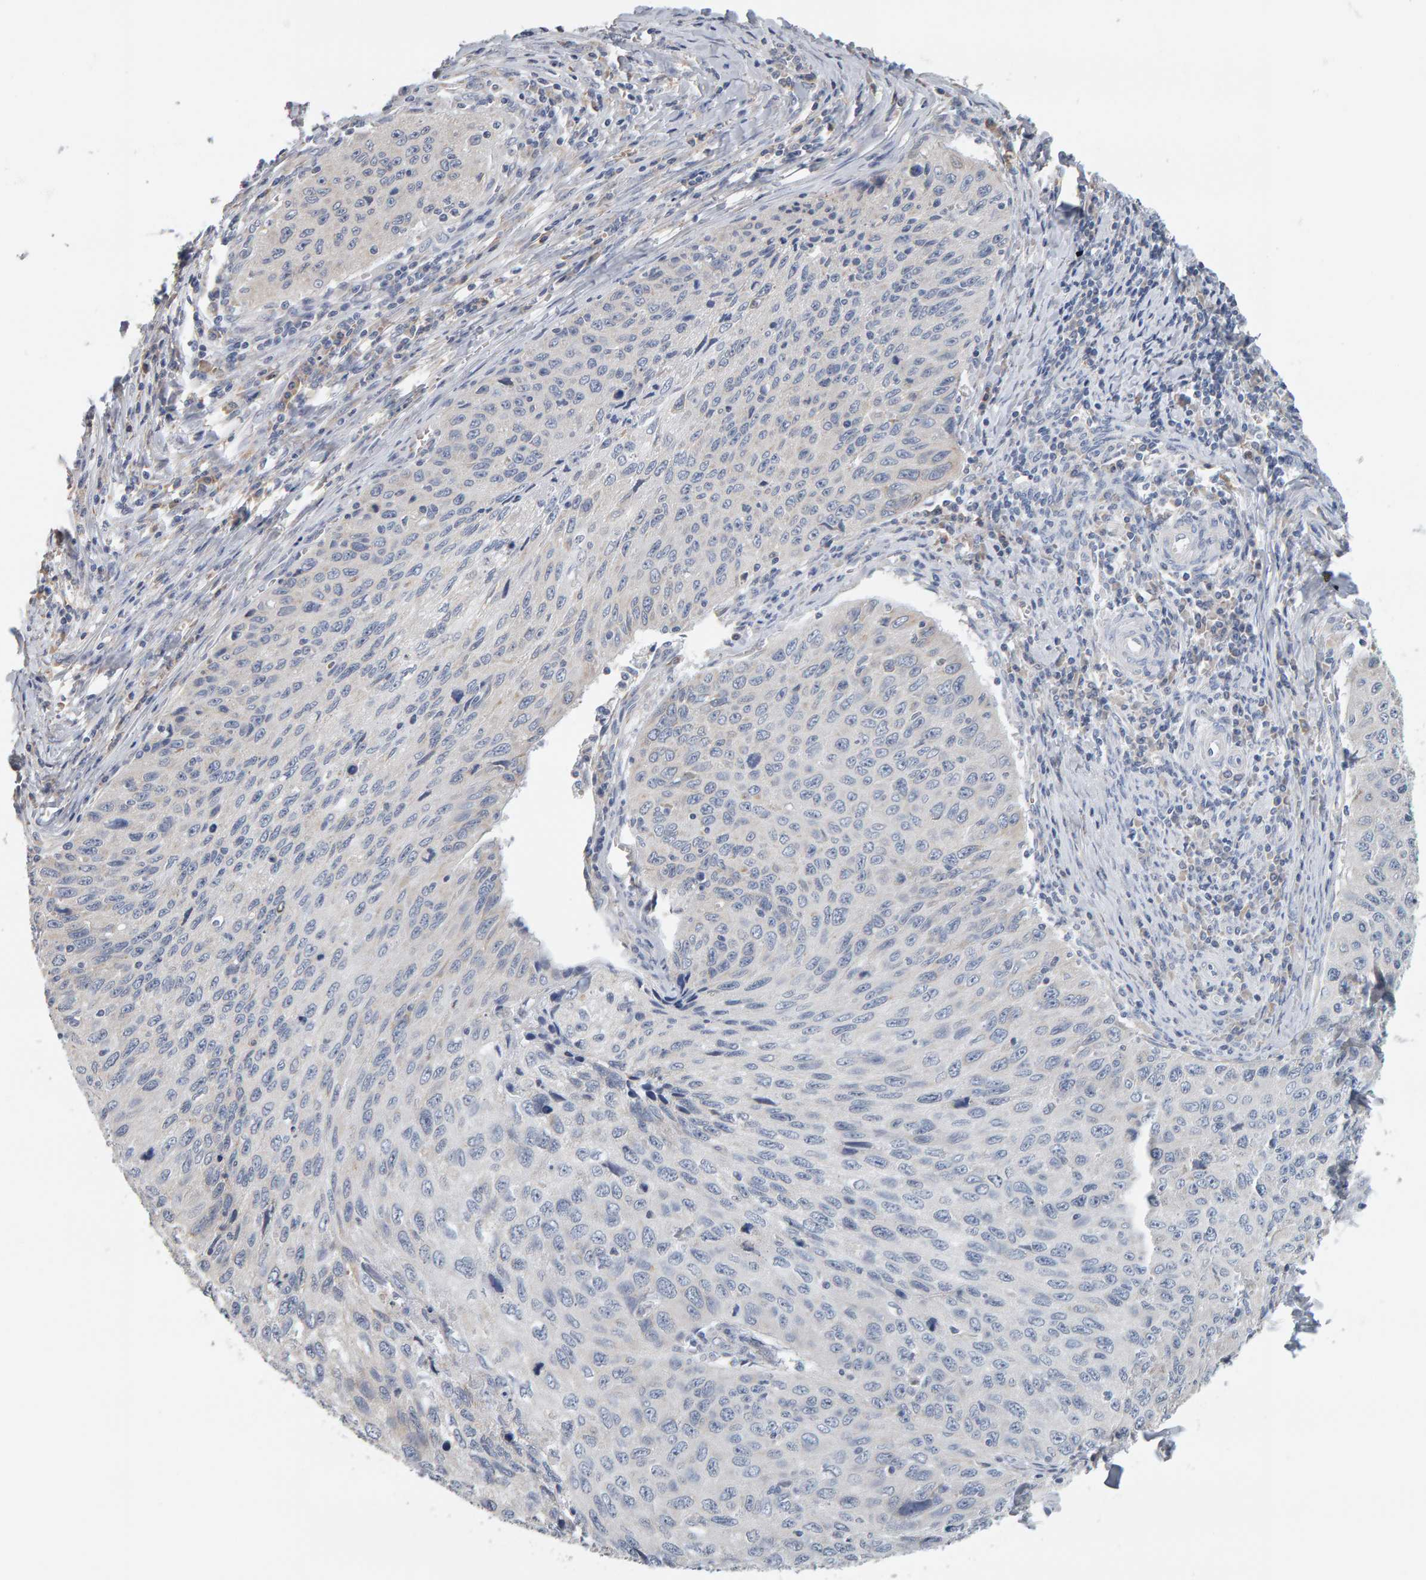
{"staining": {"intensity": "negative", "quantity": "none", "location": "none"}, "tissue": "cervical cancer", "cell_type": "Tumor cells", "image_type": "cancer", "snomed": [{"axis": "morphology", "description": "Squamous cell carcinoma, NOS"}, {"axis": "topography", "description": "Cervix"}], "caption": "Cervical cancer (squamous cell carcinoma) was stained to show a protein in brown. There is no significant positivity in tumor cells.", "gene": "ADHFE1", "patient": {"sex": "female", "age": 53}}